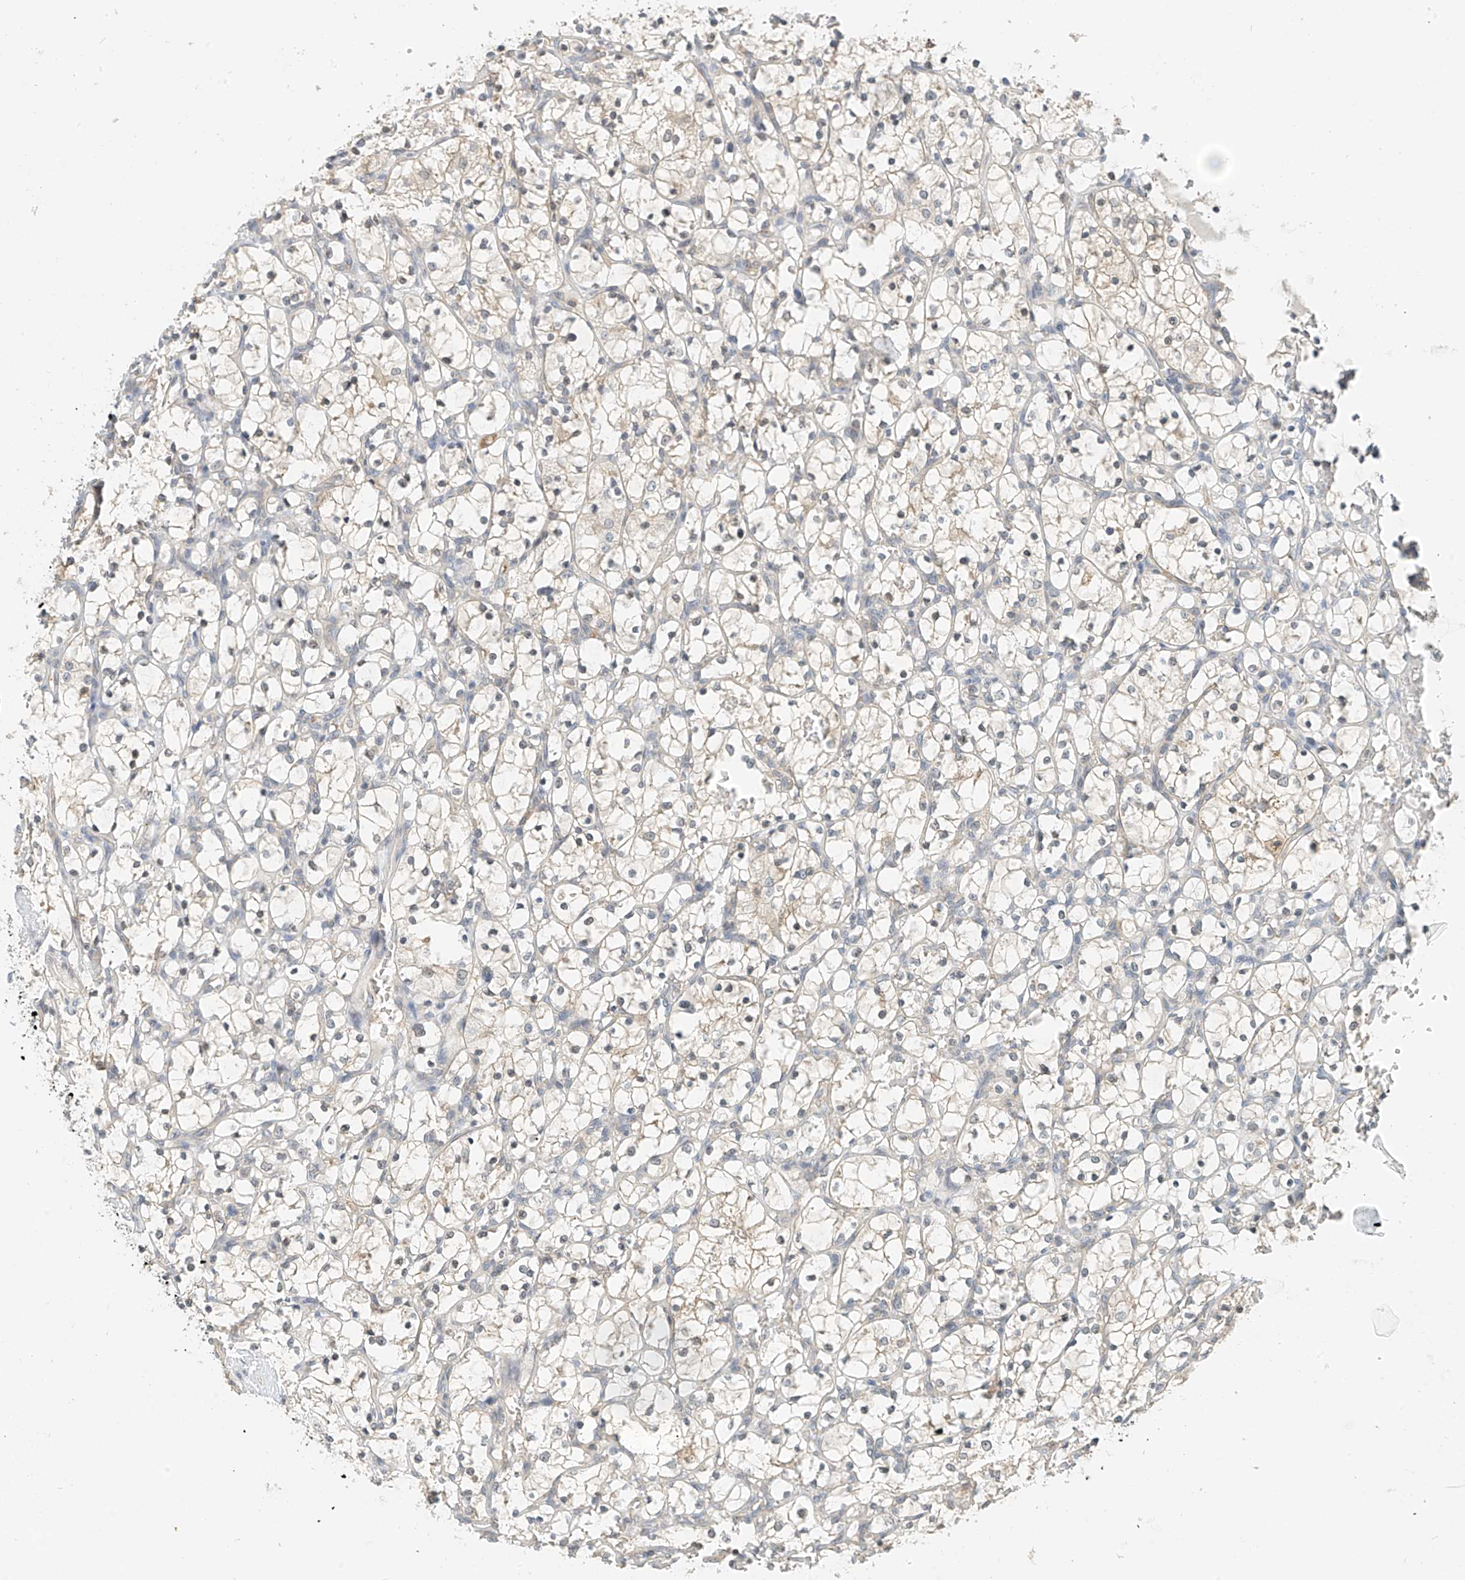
{"staining": {"intensity": "negative", "quantity": "none", "location": "none"}, "tissue": "renal cancer", "cell_type": "Tumor cells", "image_type": "cancer", "snomed": [{"axis": "morphology", "description": "Adenocarcinoma, NOS"}, {"axis": "topography", "description": "Kidney"}], "caption": "High power microscopy image of an IHC histopathology image of renal adenocarcinoma, revealing no significant staining in tumor cells. The staining is performed using DAB brown chromogen with nuclei counter-stained in using hematoxylin.", "gene": "PPA2", "patient": {"sex": "female", "age": 69}}